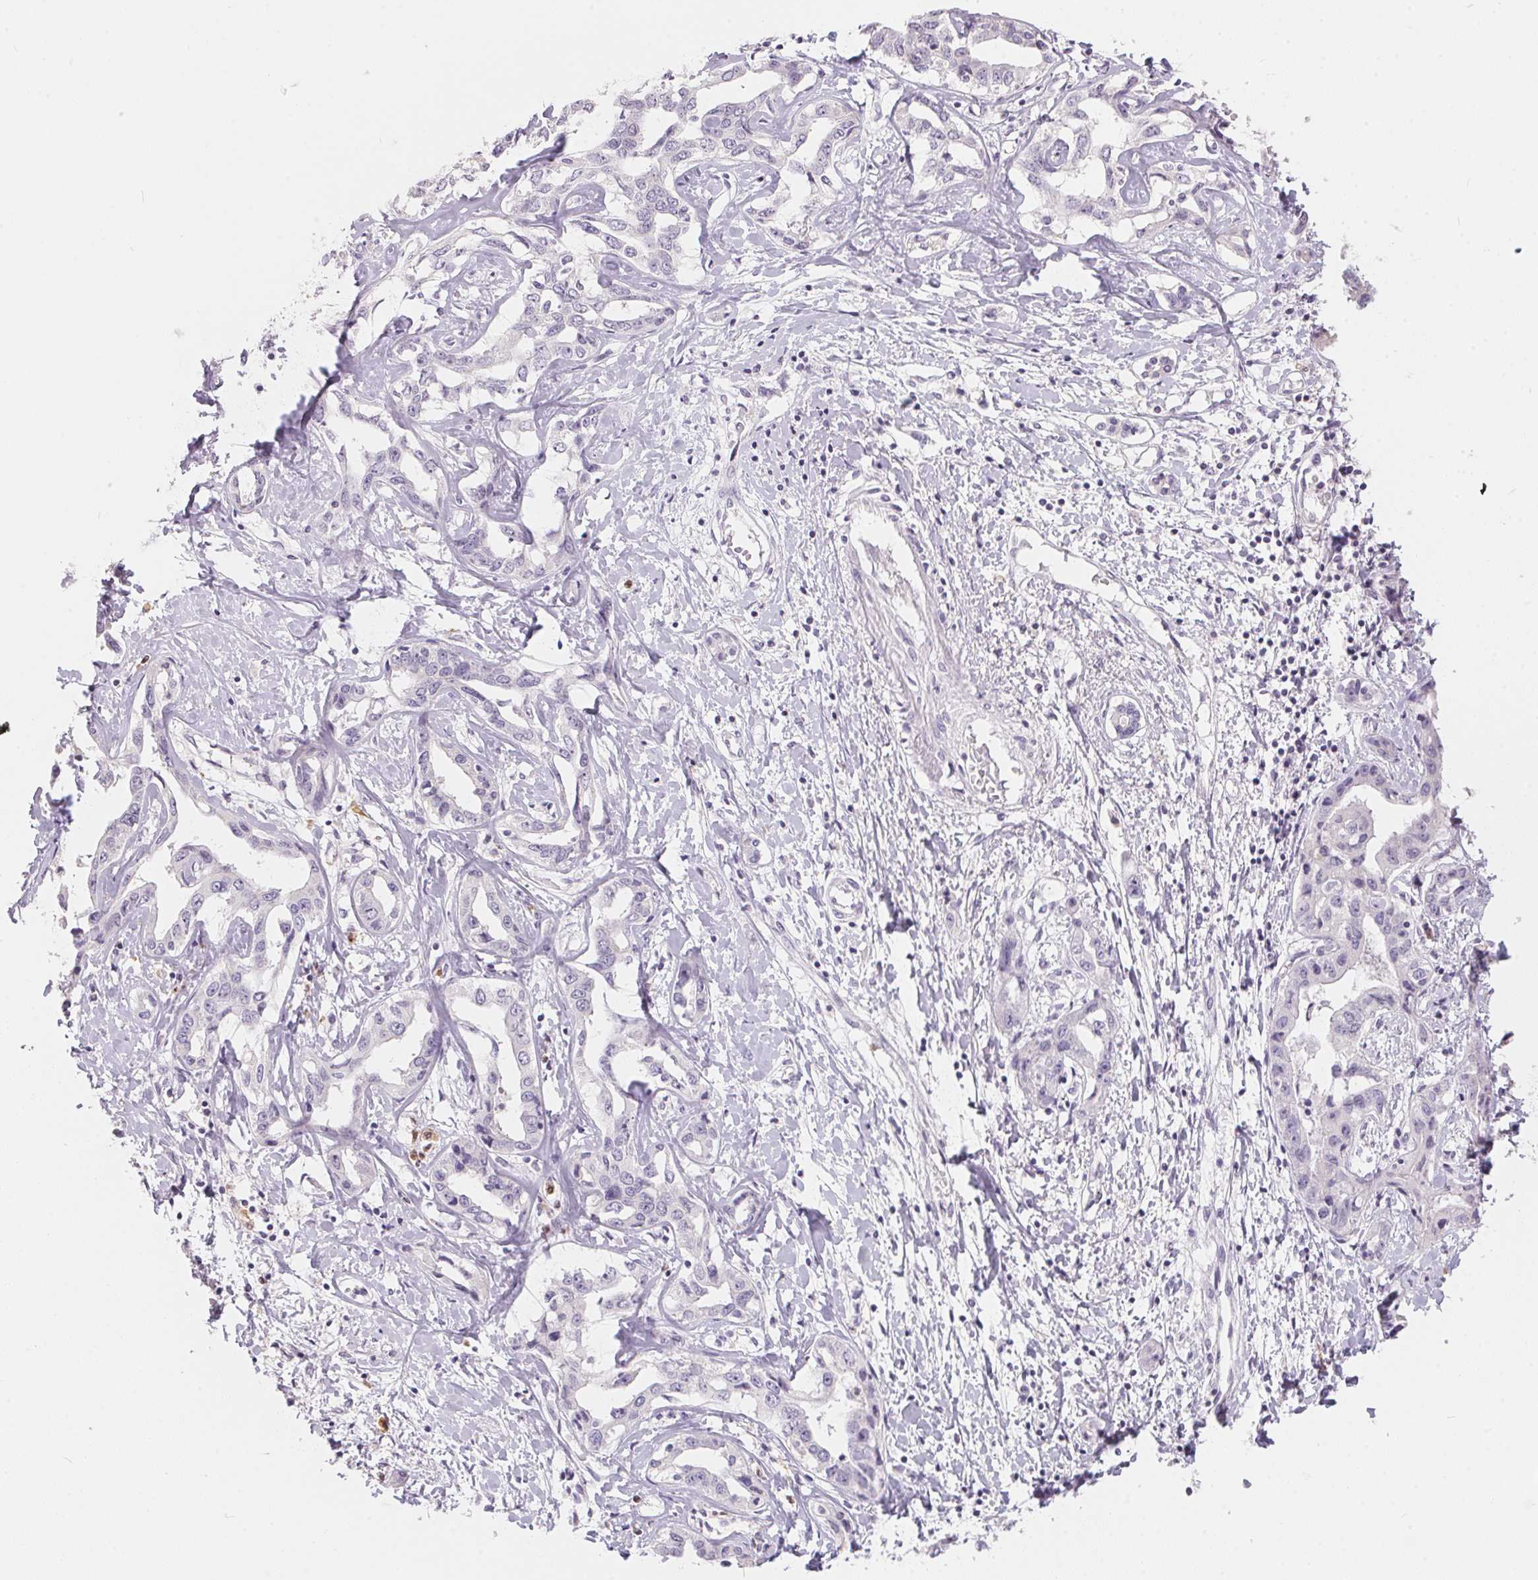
{"staining": {"intensity": "negative", "quantity": "none", "location": "none"}, "tissue": "liver cancer", "cell_type": "Tumor cells", "image_type": "cancer", "snomed": [{"axis": "morphology", "description": "Cholangiocarcinoma"}, {"axis": "topography", "description": "Liver"}], "caption": "Human liver cancer (cholangiocarcinoma) stained for a protein using IHC reveals no expression in tumor cells.", "gene": "SERPINB1", "patient": {"sex": "male", "age": 59}}